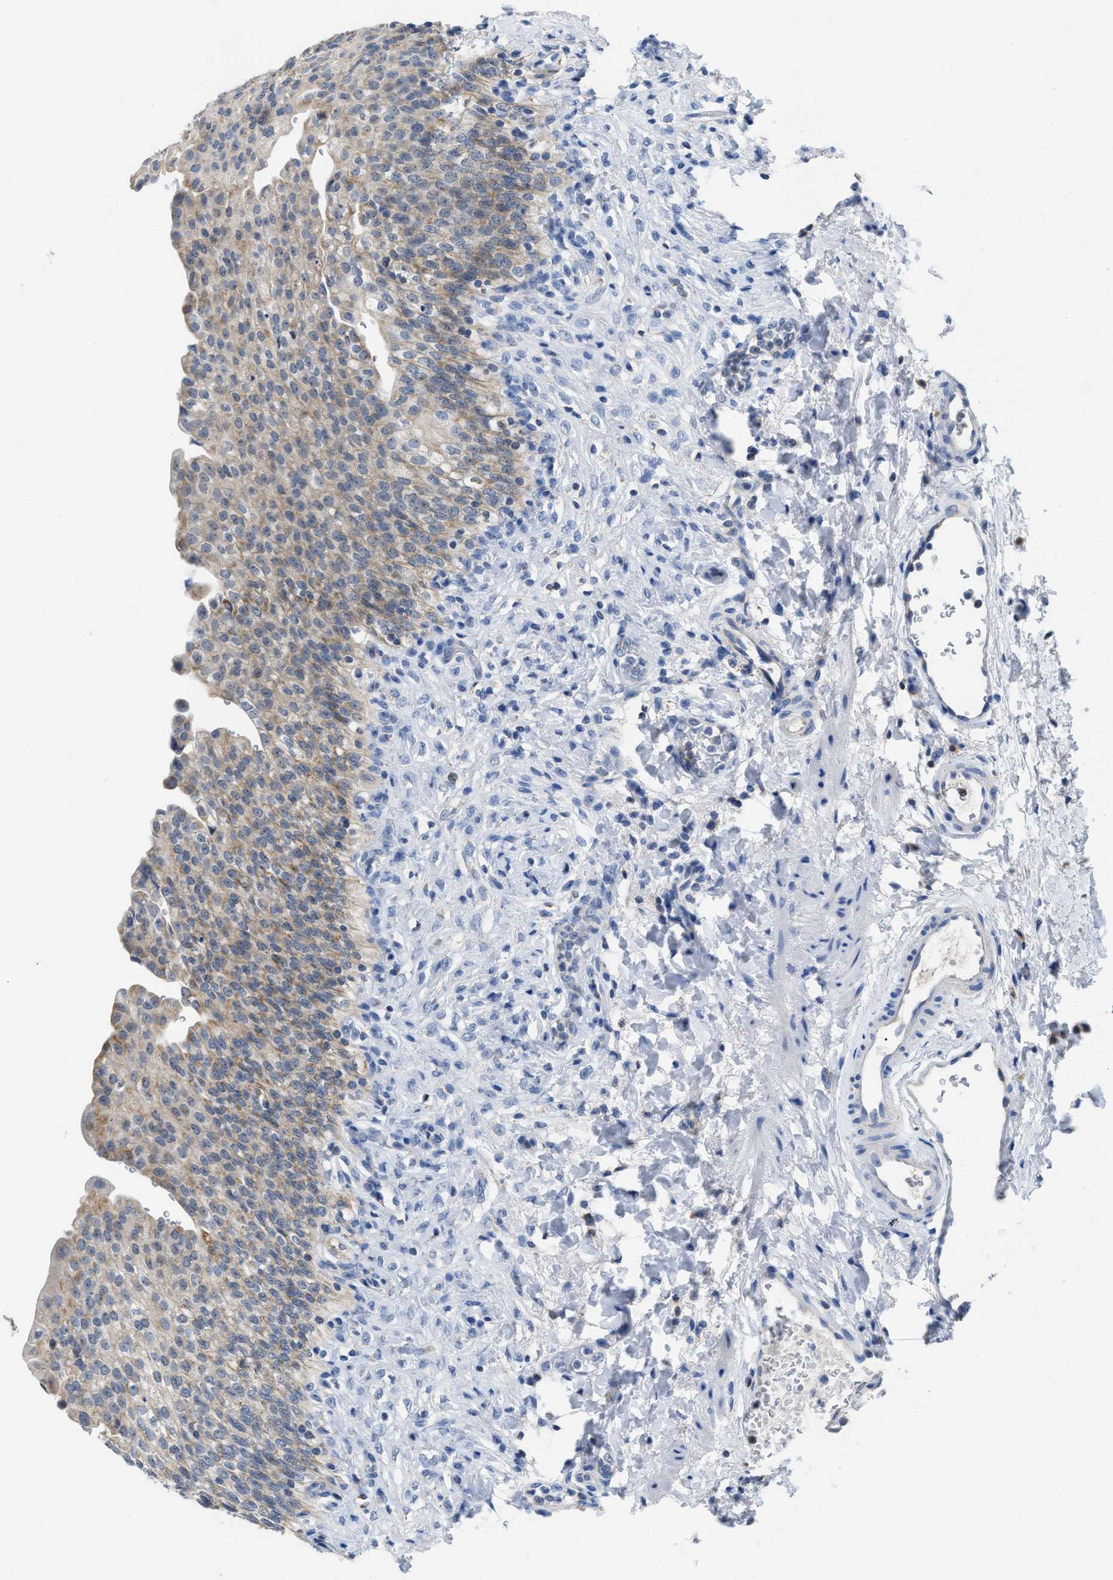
{"staining": {"intensity": "moderate", "quantity": ">75%", "location": "cytoplasmic/membranous"}, "tissue": "urinary bladder", "cell_type": "Urothelial cells", "image_type": "normal", "snomed": [{"axis": "morphology", "description": "Urothelial carcinoma, High grade"}, {"axis": "topography", "description": "Urinary bladder"}], "caption": "A photomicrograph showing moderate cytoplasmic/membranous positivity in about >75% of urothelial cells in unremarkable urinary bladder, as visualized by brown immunohistochemical staining.", "gene": "ETFA", "patient": {"sex": "male", "age": 46}}